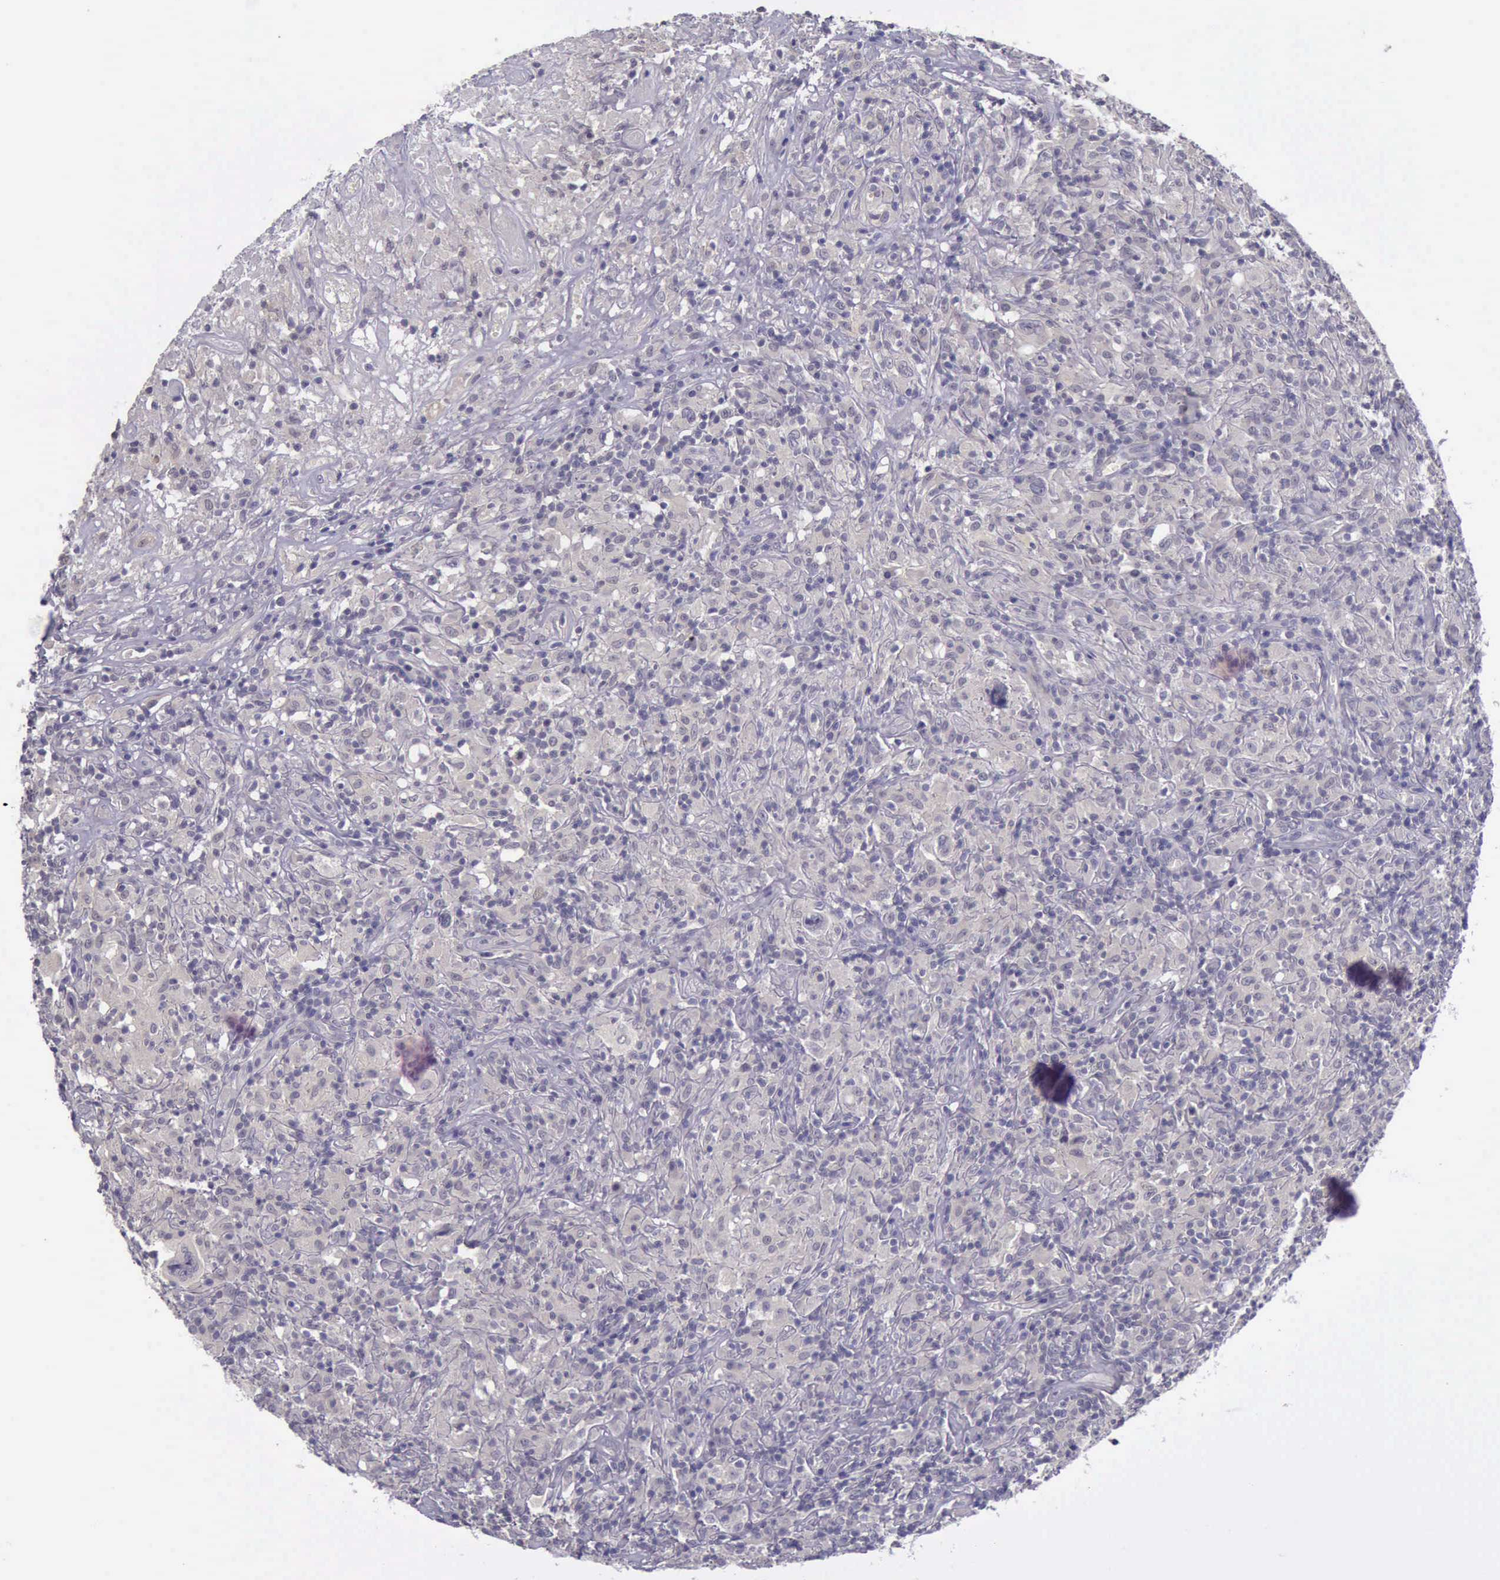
{"staining": {"intensity": "negative", "quantity": "none", "location": "none"}, "tissue": "lymphoma", "cell_type": "Tumor cells", "image_type": "cancer", "snomed": [{"axis": "morphology", "description": "Hodgkin's disease, NOS"}, {"axis": "topography", "description": "Lymph node"}], "caption": "Lymphoma stained for a protein using immunohistochemistry reveals no staining tumor cells.", "gene": "ARNT2", "patient": {"sex": "male", "age": 46}}